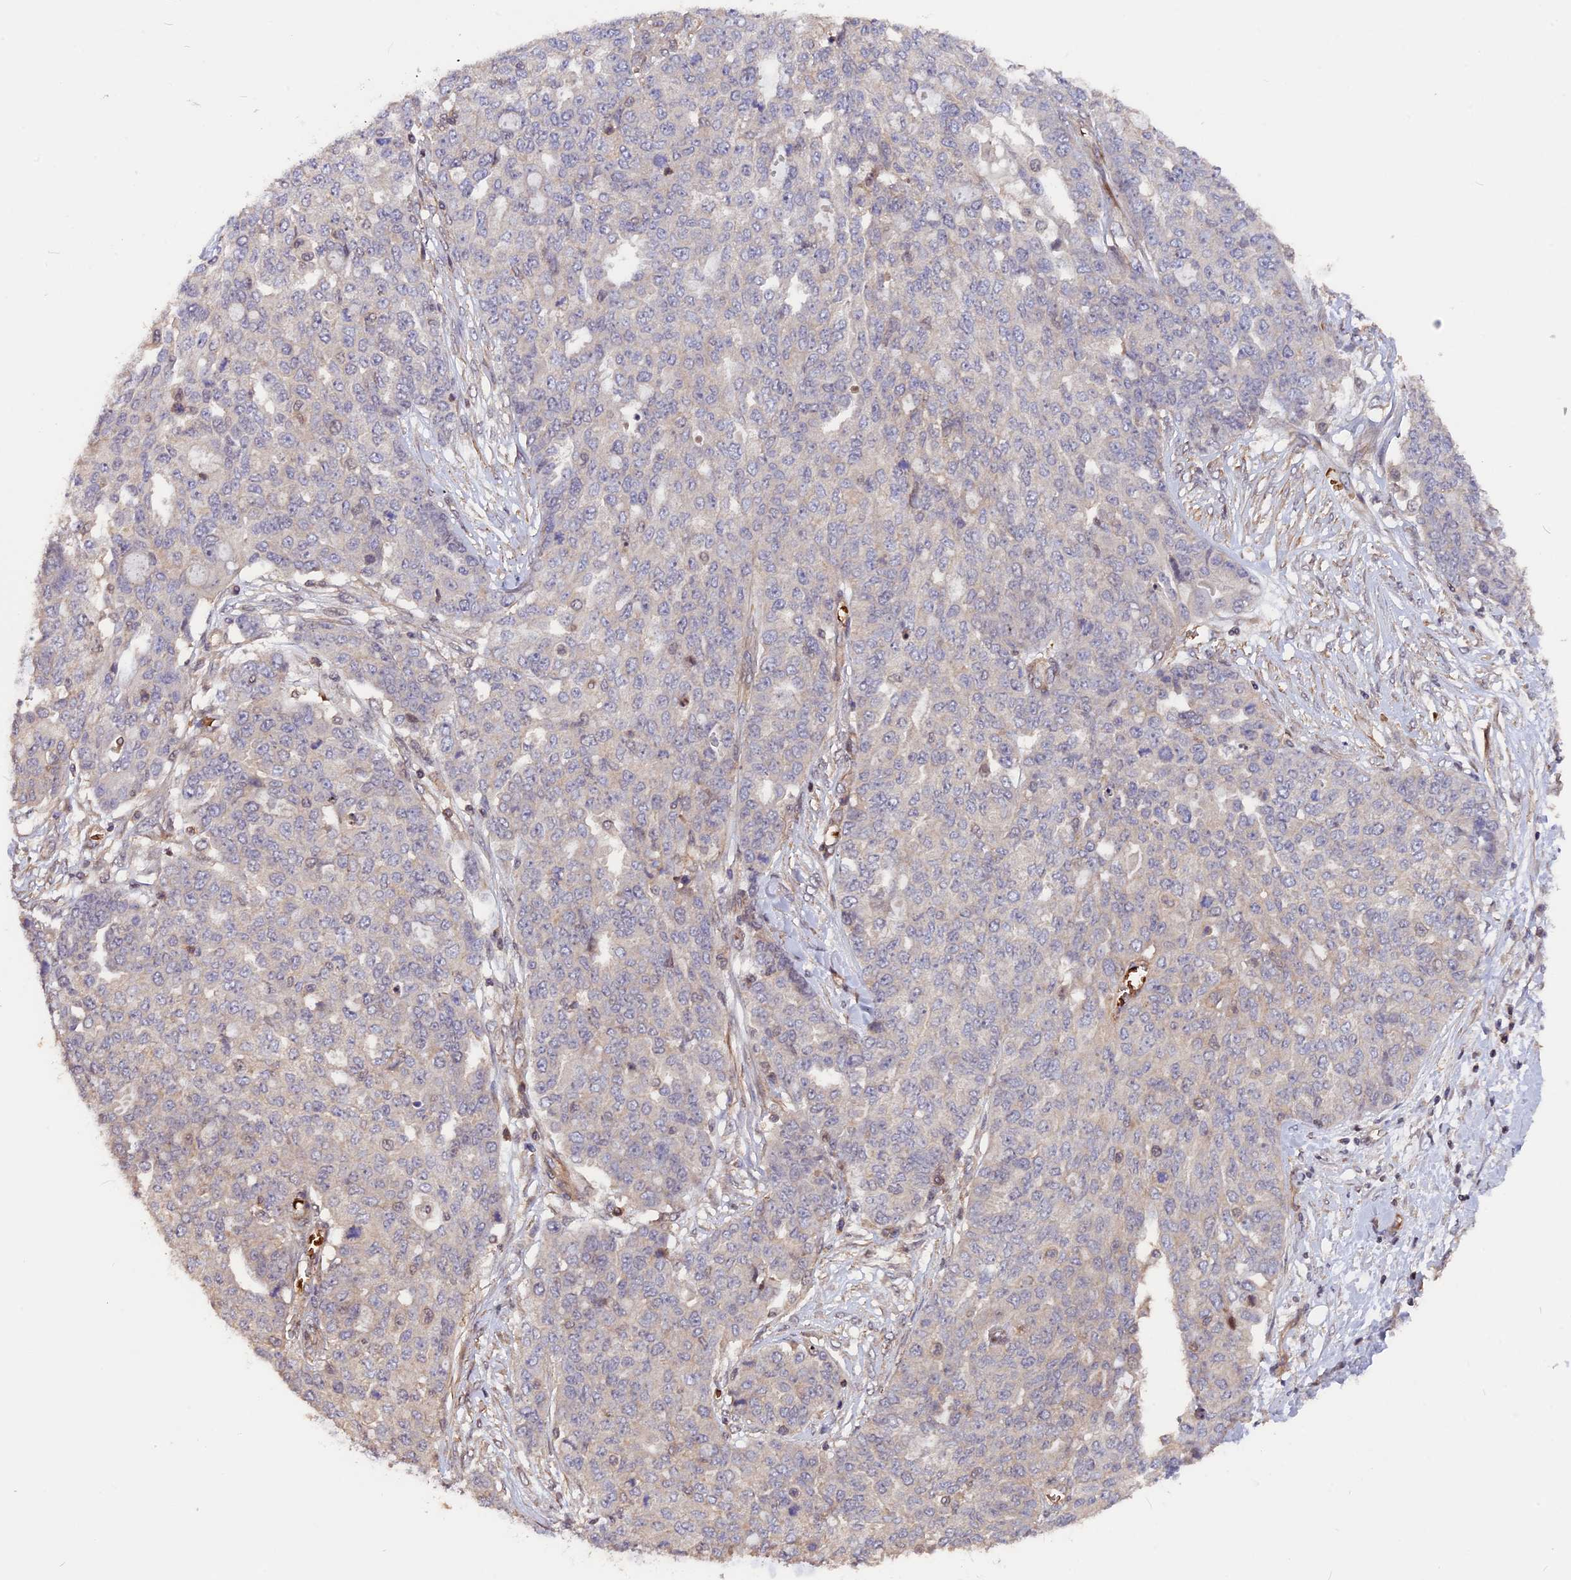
{"staining": {"intensity": "negative", "quantity": "none", "location": "none"}, "tissue": "ovarian cancer", "cell_type": "Tumor cells", "image_type": "cancer", "snomed": [{"axis": "morphology", "description": "Cystadenocarcinoma, serous, NOS"}, {"axis": "topography", "description": "Soft tissue"}, {"axis": "topography", "description": "Ovary"}], "caption": "Image shows no significant protein staining in tumor cells of ovarian cancer. (Stains: DAB (3,3'-diaminobenzidine) immunohistochemistry with hematoxylin counter stain, Microscopy: brightfield microscopy at high magnification).", "gene": "ZC3H10", "patient": {"sex": "female", "age": 57}}